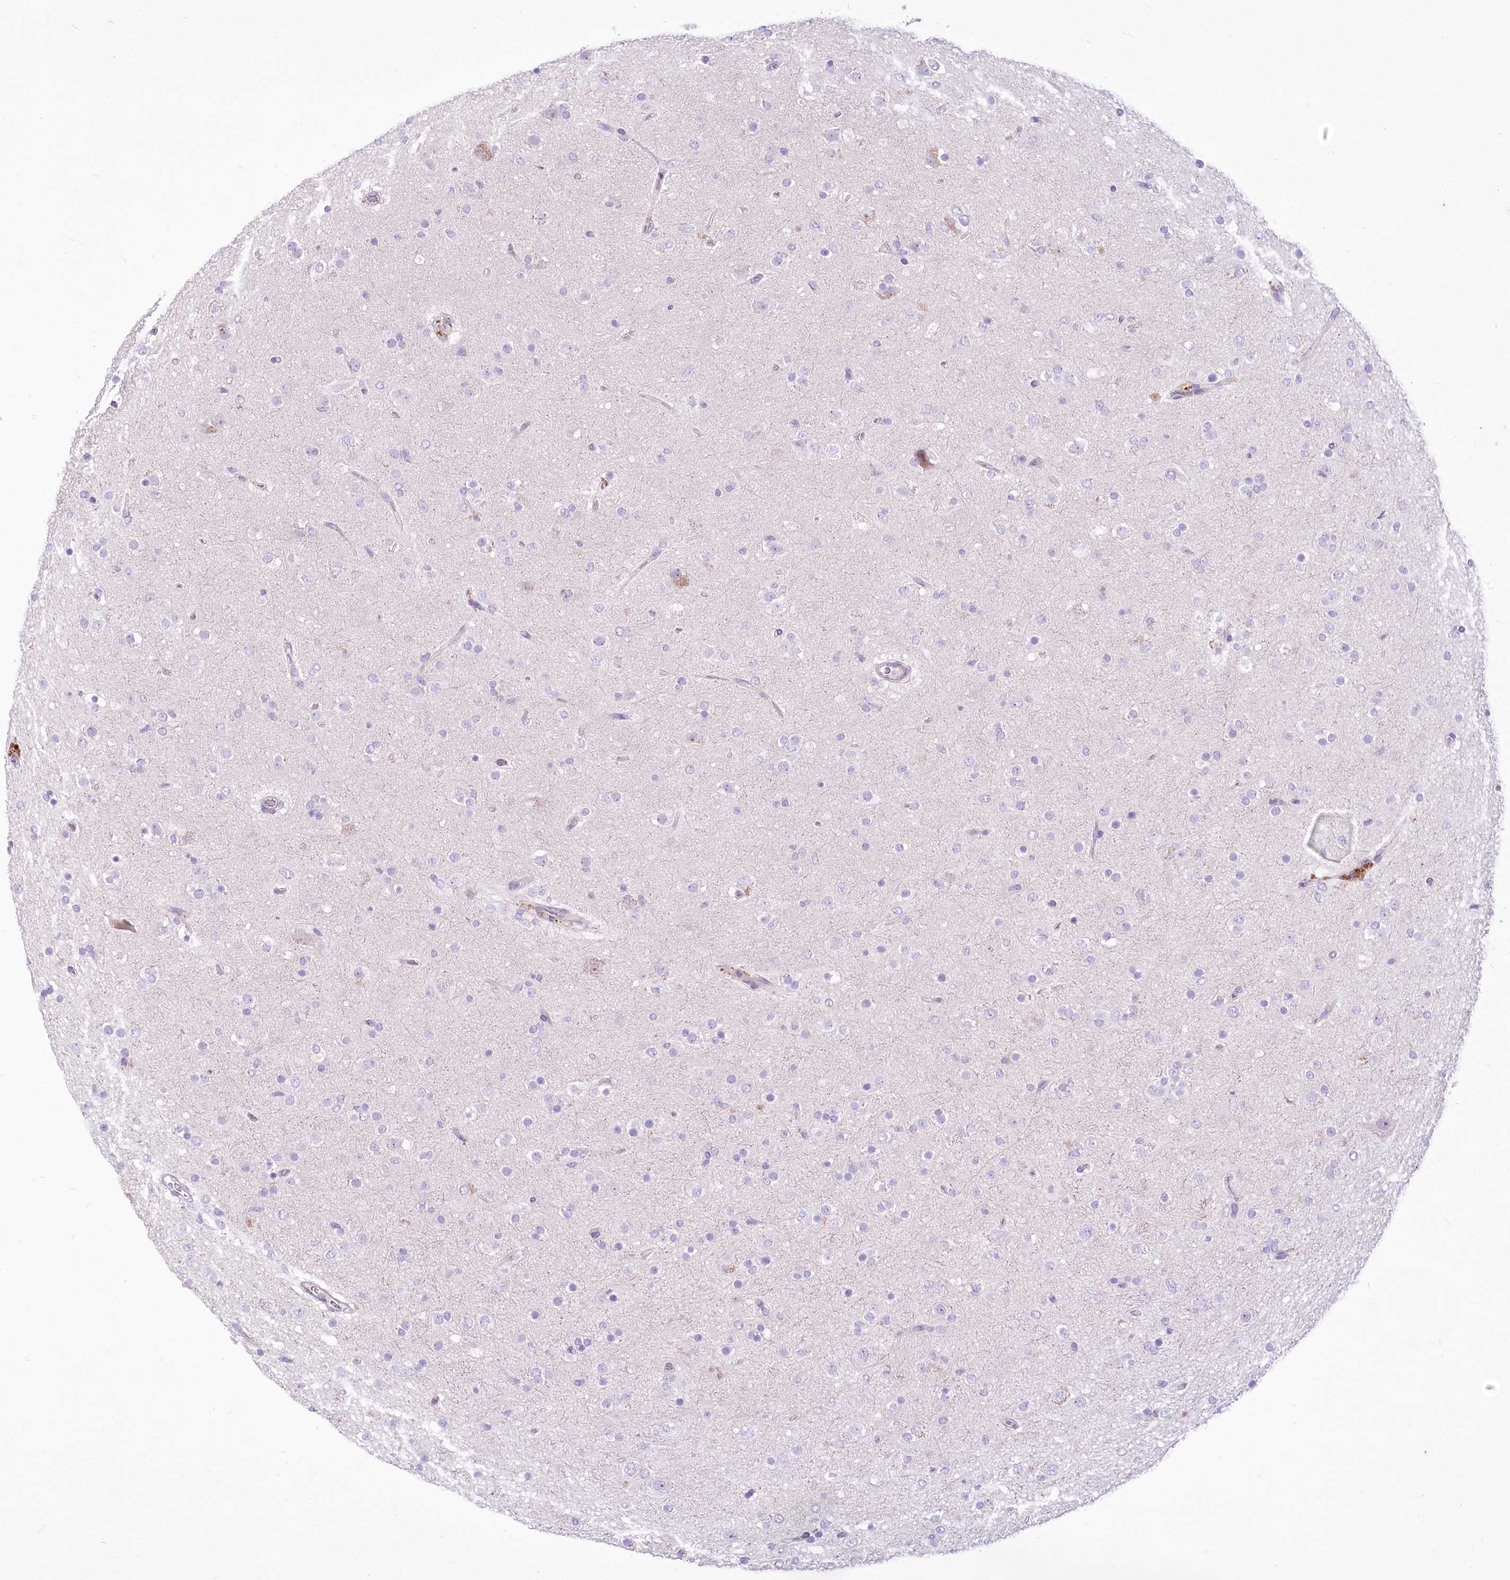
{"staining": {"intensity": "negative", "quantity": "none", "location": "none"}, "tissue": "glioma", "cell_type": "Tumor cells", "image_type": "cancer", "snomed": [{"axis": "morphology", "description": "Glioma, malignant, Low grade"}, {"axis": "topography", "description": "Brain"}], "caption": "An immunohistochemistry (IHC) histopathology image of glioma is shown. There is no staining in tumor cells of glioma.", "gene": "HELT", "patient": {"sex": "male", "age": 65}}